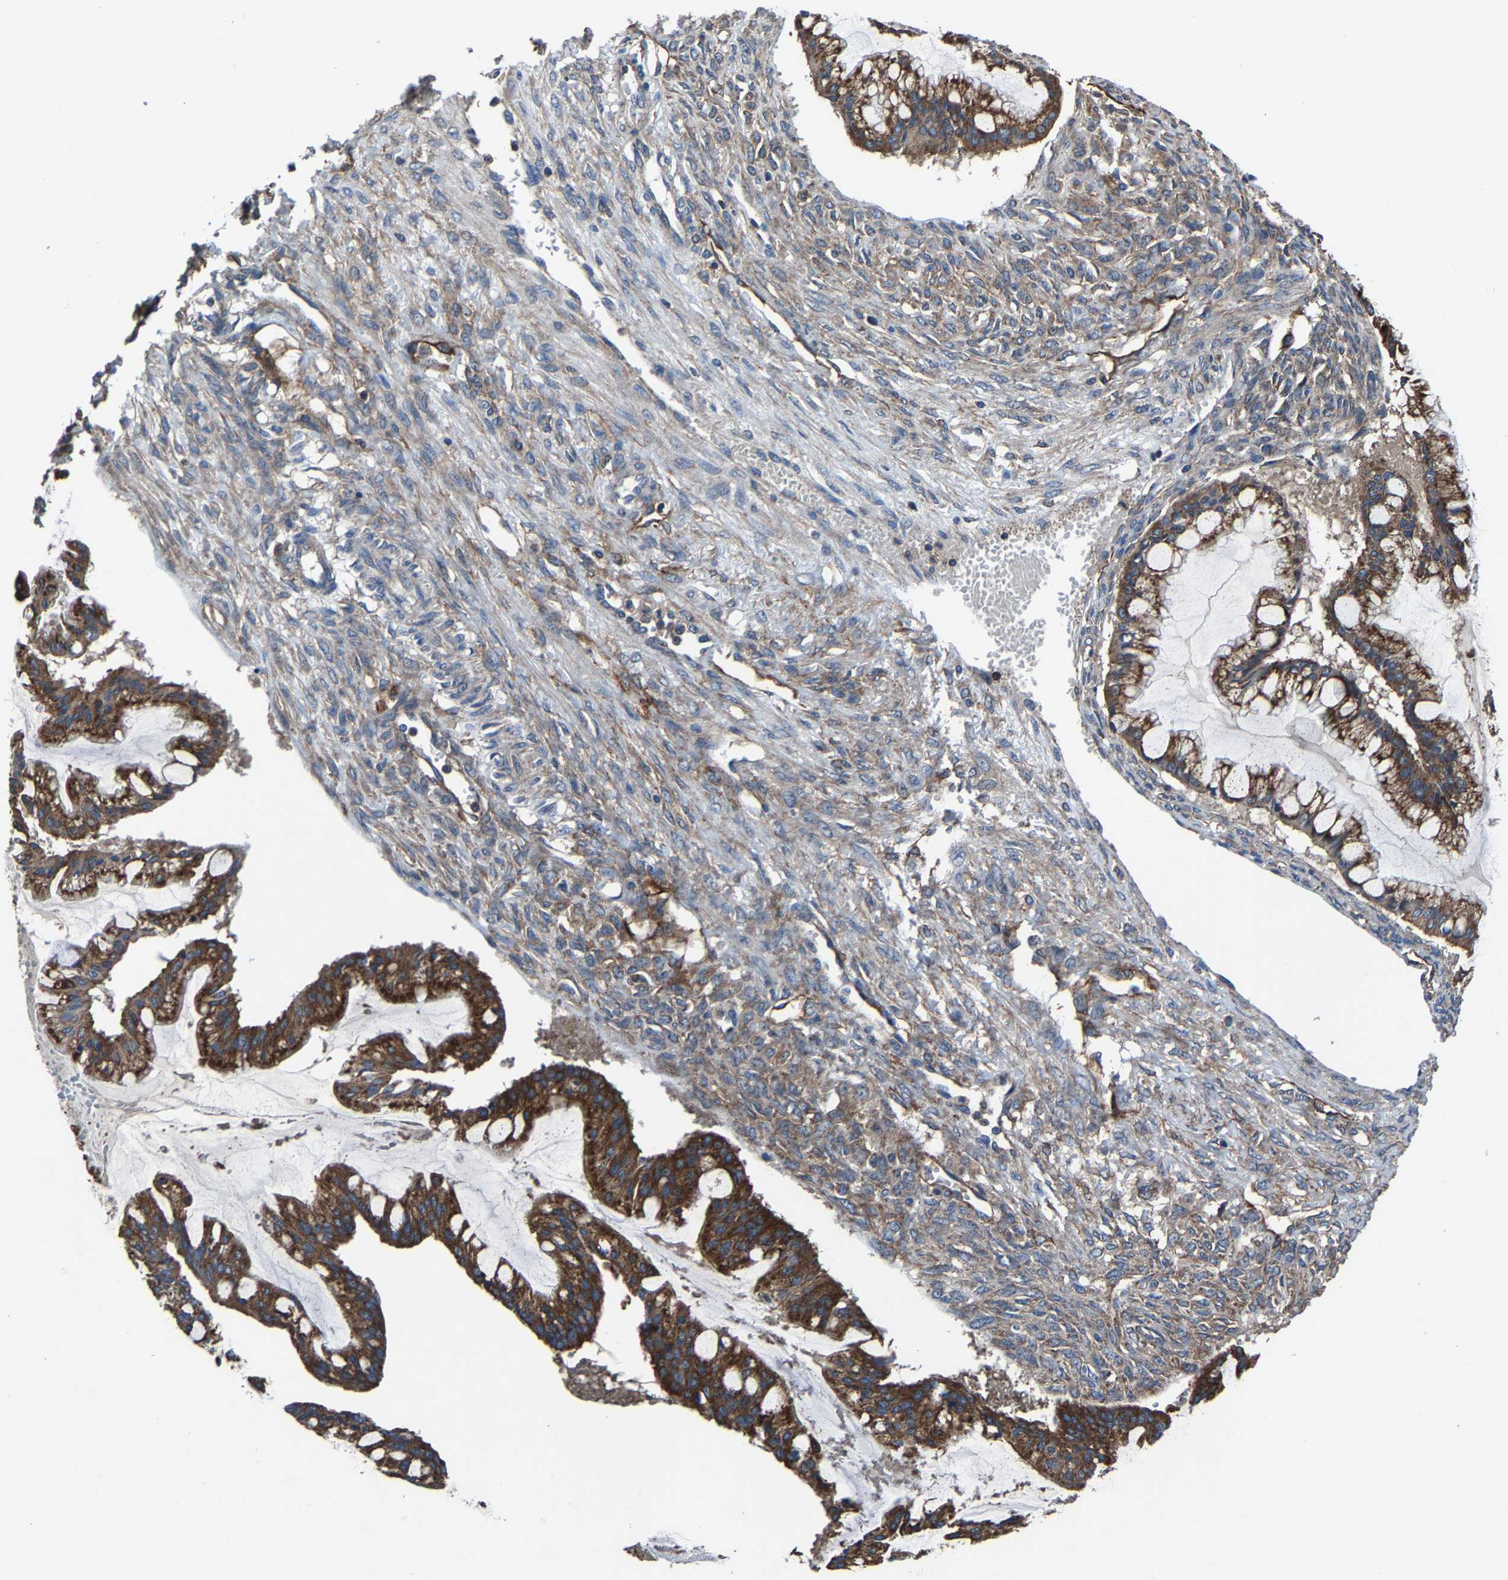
{"staining": {"intensity": "strong", "quantity": ">75%", "location": "cytoplasmic/membranous"}, "tissue": "ovarian cancer", "cell_type": "Tumor cells", "image_type": "cancer", "snomed": [{"axis": "morphology", "description": "Cystadenocarcinoma, mucinous, NOS"}, {"axis": "topography", "description": "Ovary"}], "caption": "DAB immunohistochemical staining of ovarian cancer (mucinous cystadenocarcinoma) reveals strong cytoplasmic/membranous protein positivity in approximately >75% of tumor cells.", "gene": "KIAA1958", "patient": {"sex": "female", "age": 73}}